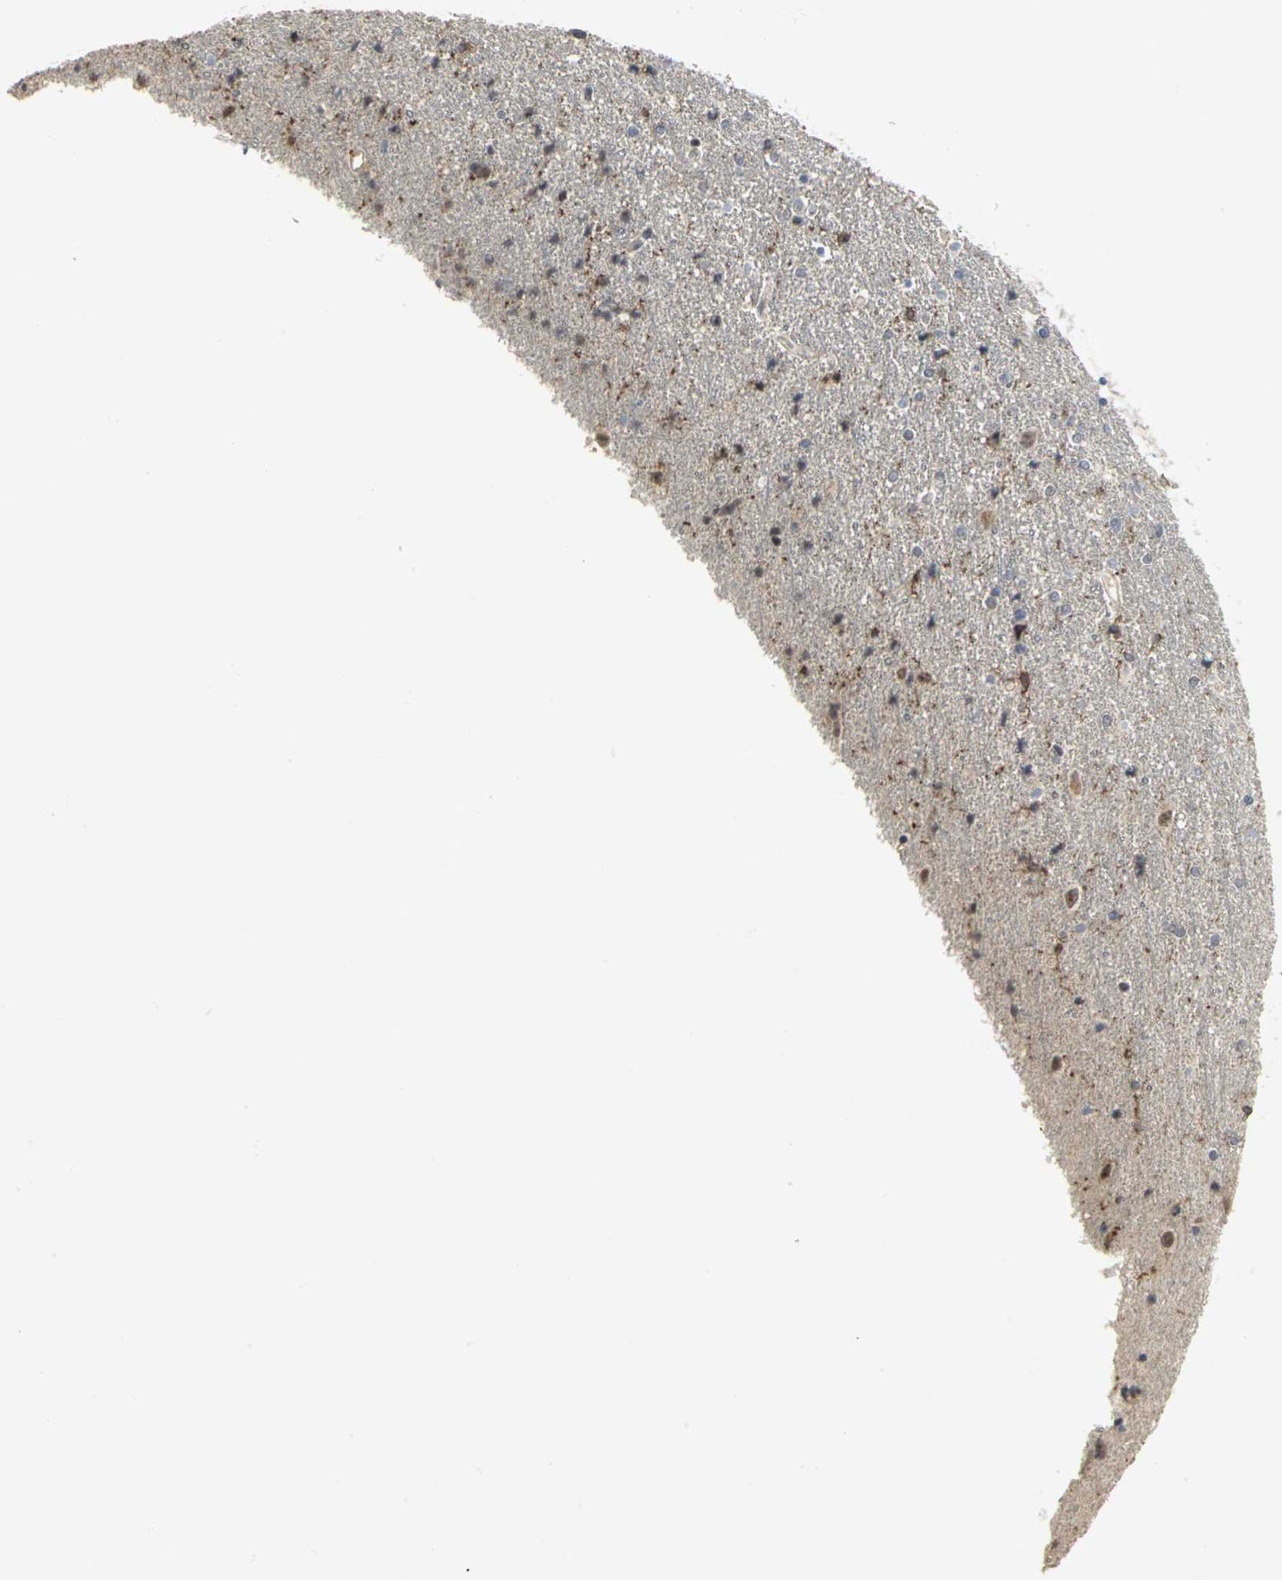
{"staining": {"intensity": "strong", "quantity": "<25%", "location": "cytoplasmic/membranous"}, "tissue": "caudate", "cell_type": "Glial cells", "image_type": "normal", "snomed": [{"axis": "morphology", "description": "Normal tissue, NOS"}, {"axis": "topography", "description": "Lateral ventricle wall"}], "caption": "A histopathology image showing strong cytoplasmic/membranous positivity in approximately <25% of glial cells in normal caudate, as visualized by brown immunohistochemical staining.", "gene": "SKAP2", "patient": {"sex": "female", "age": 54}}